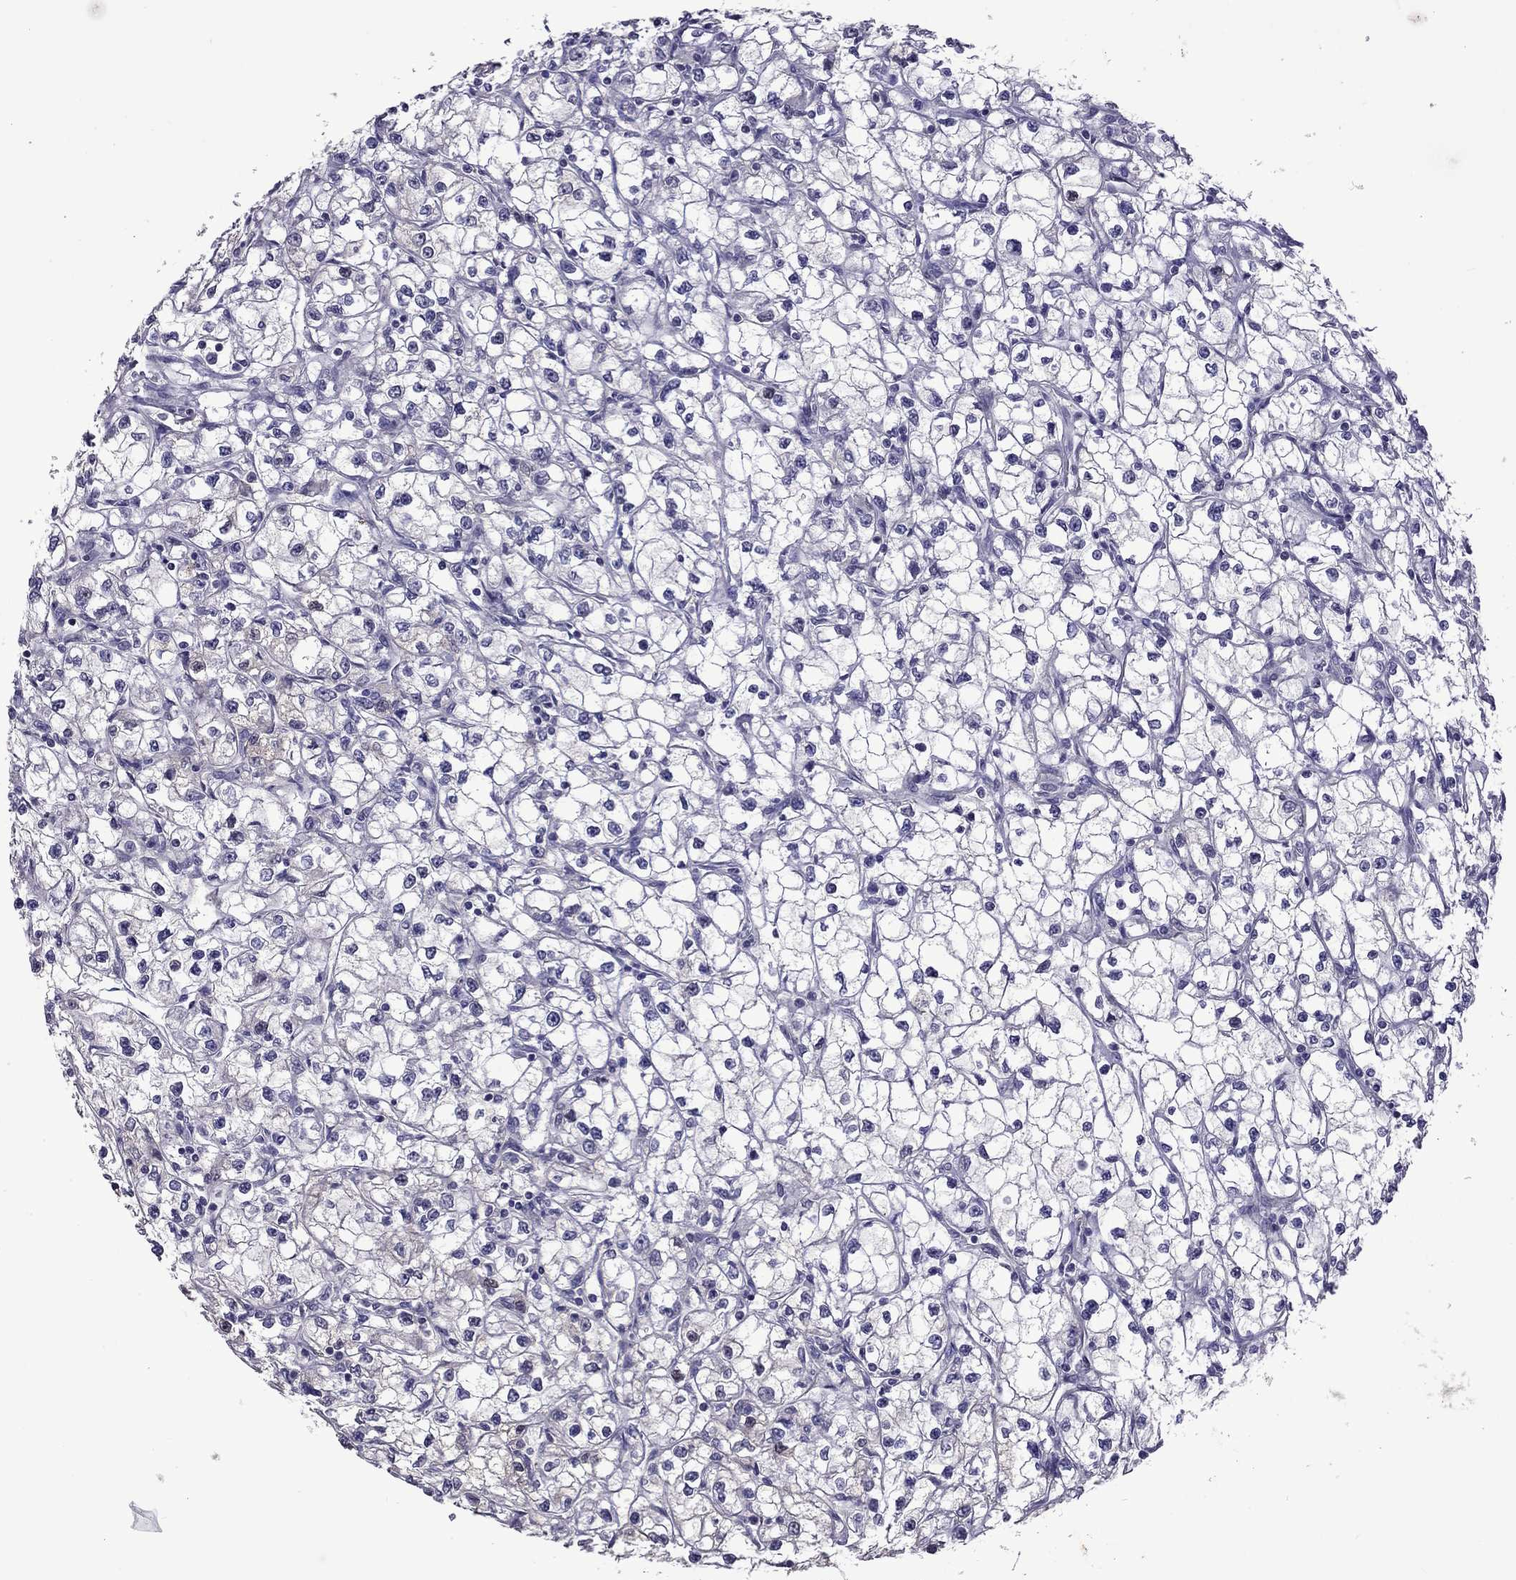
{"staining": {"intensity": "negative", "quantity": "none", "location": "none"}, "tissue": "renal cancer", "cell_type": "Tumor cells", "image_type": "cancer", "snomed": [{"axis": "morphology", "description": "Adenocarcinoma, NOS"}, {"axis": "topography", "description": "Kidney"}], "caption": "This is a image of IHC staining of adenocarcinoma (renal), which shows no positivity in tumor cells.", "gene": "FEZ1", "patient": {"sex": "male", "age": 67}}